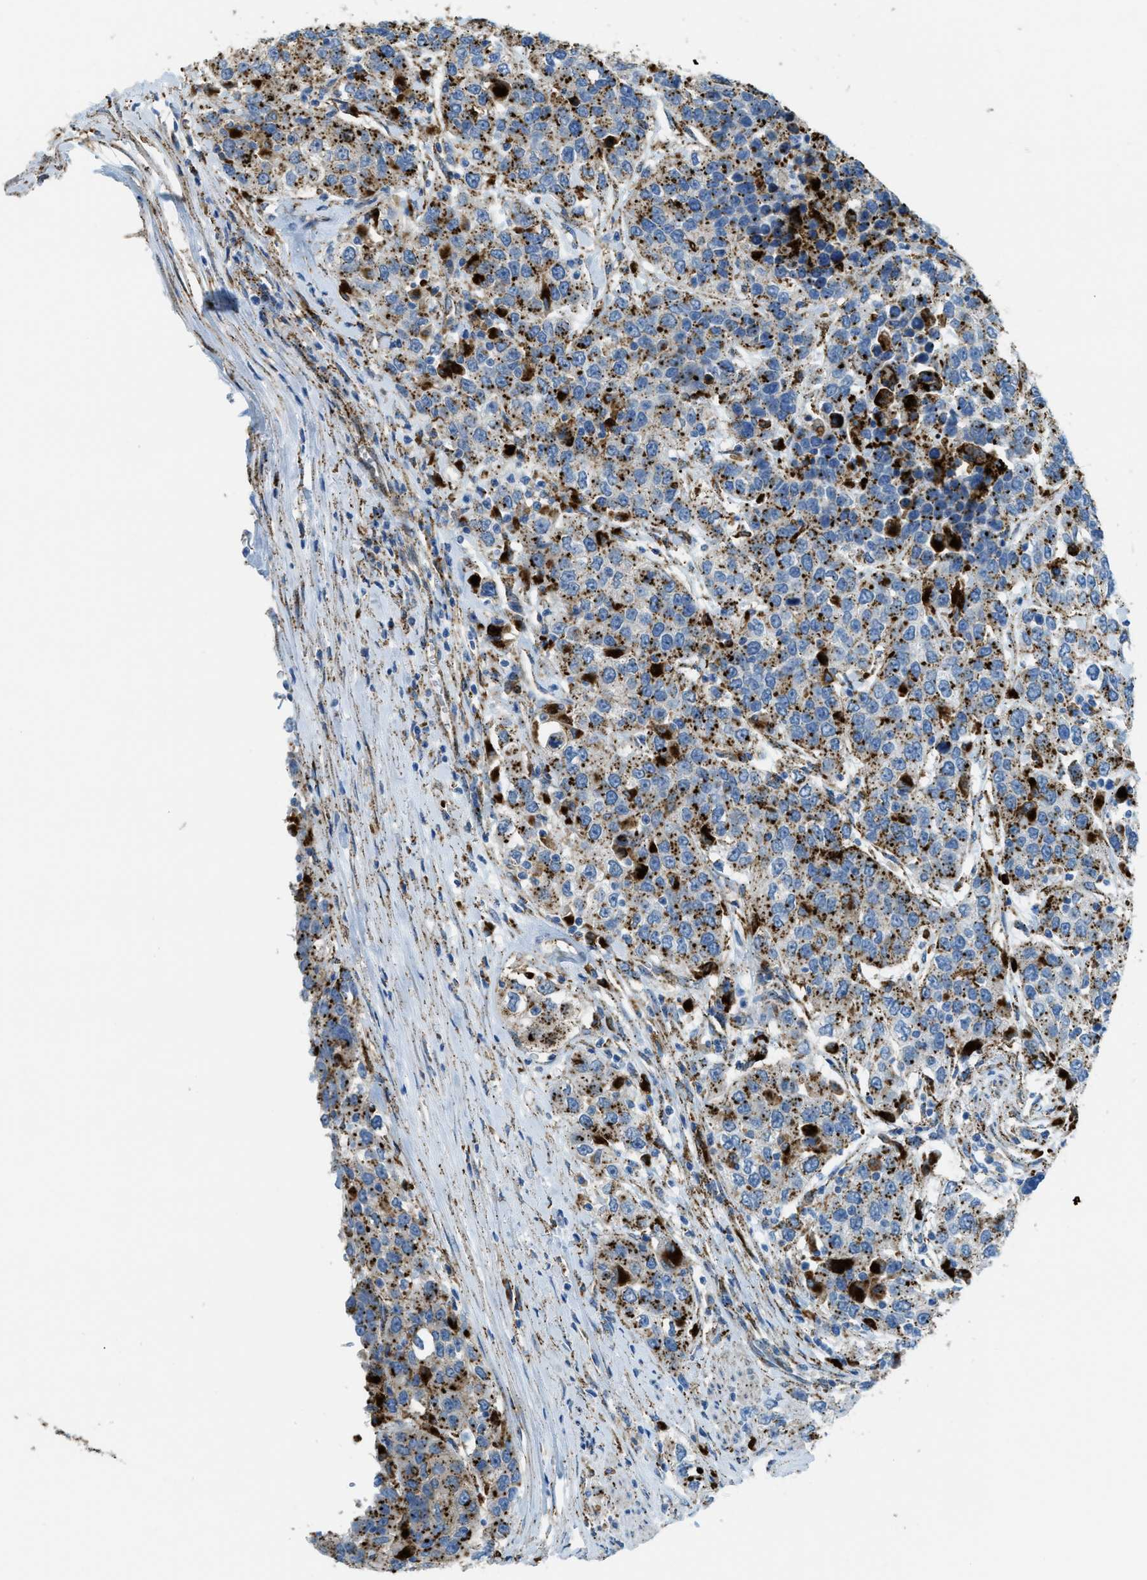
{"staining": {"intensity": "strong", "quantity": ">75%", "location": "cytoplasmic/membranous"}, "tissue": "urothelial cancer", "cell_type": "Tumor cells", "image_type": "cancer", "snomed": [{"axis": "morphology", "description": "Urothelial carcinoma, High grade"}, {"axis": "topography", "description": "Urinary bladder"}], "caption": "Tumor cells display high levels of strong cytoplasmic/membranous positivity in about >75% of cells in urothelial cancer.", "gene": "SCARB2", "patient": {"sex": "female", "age": 80}}